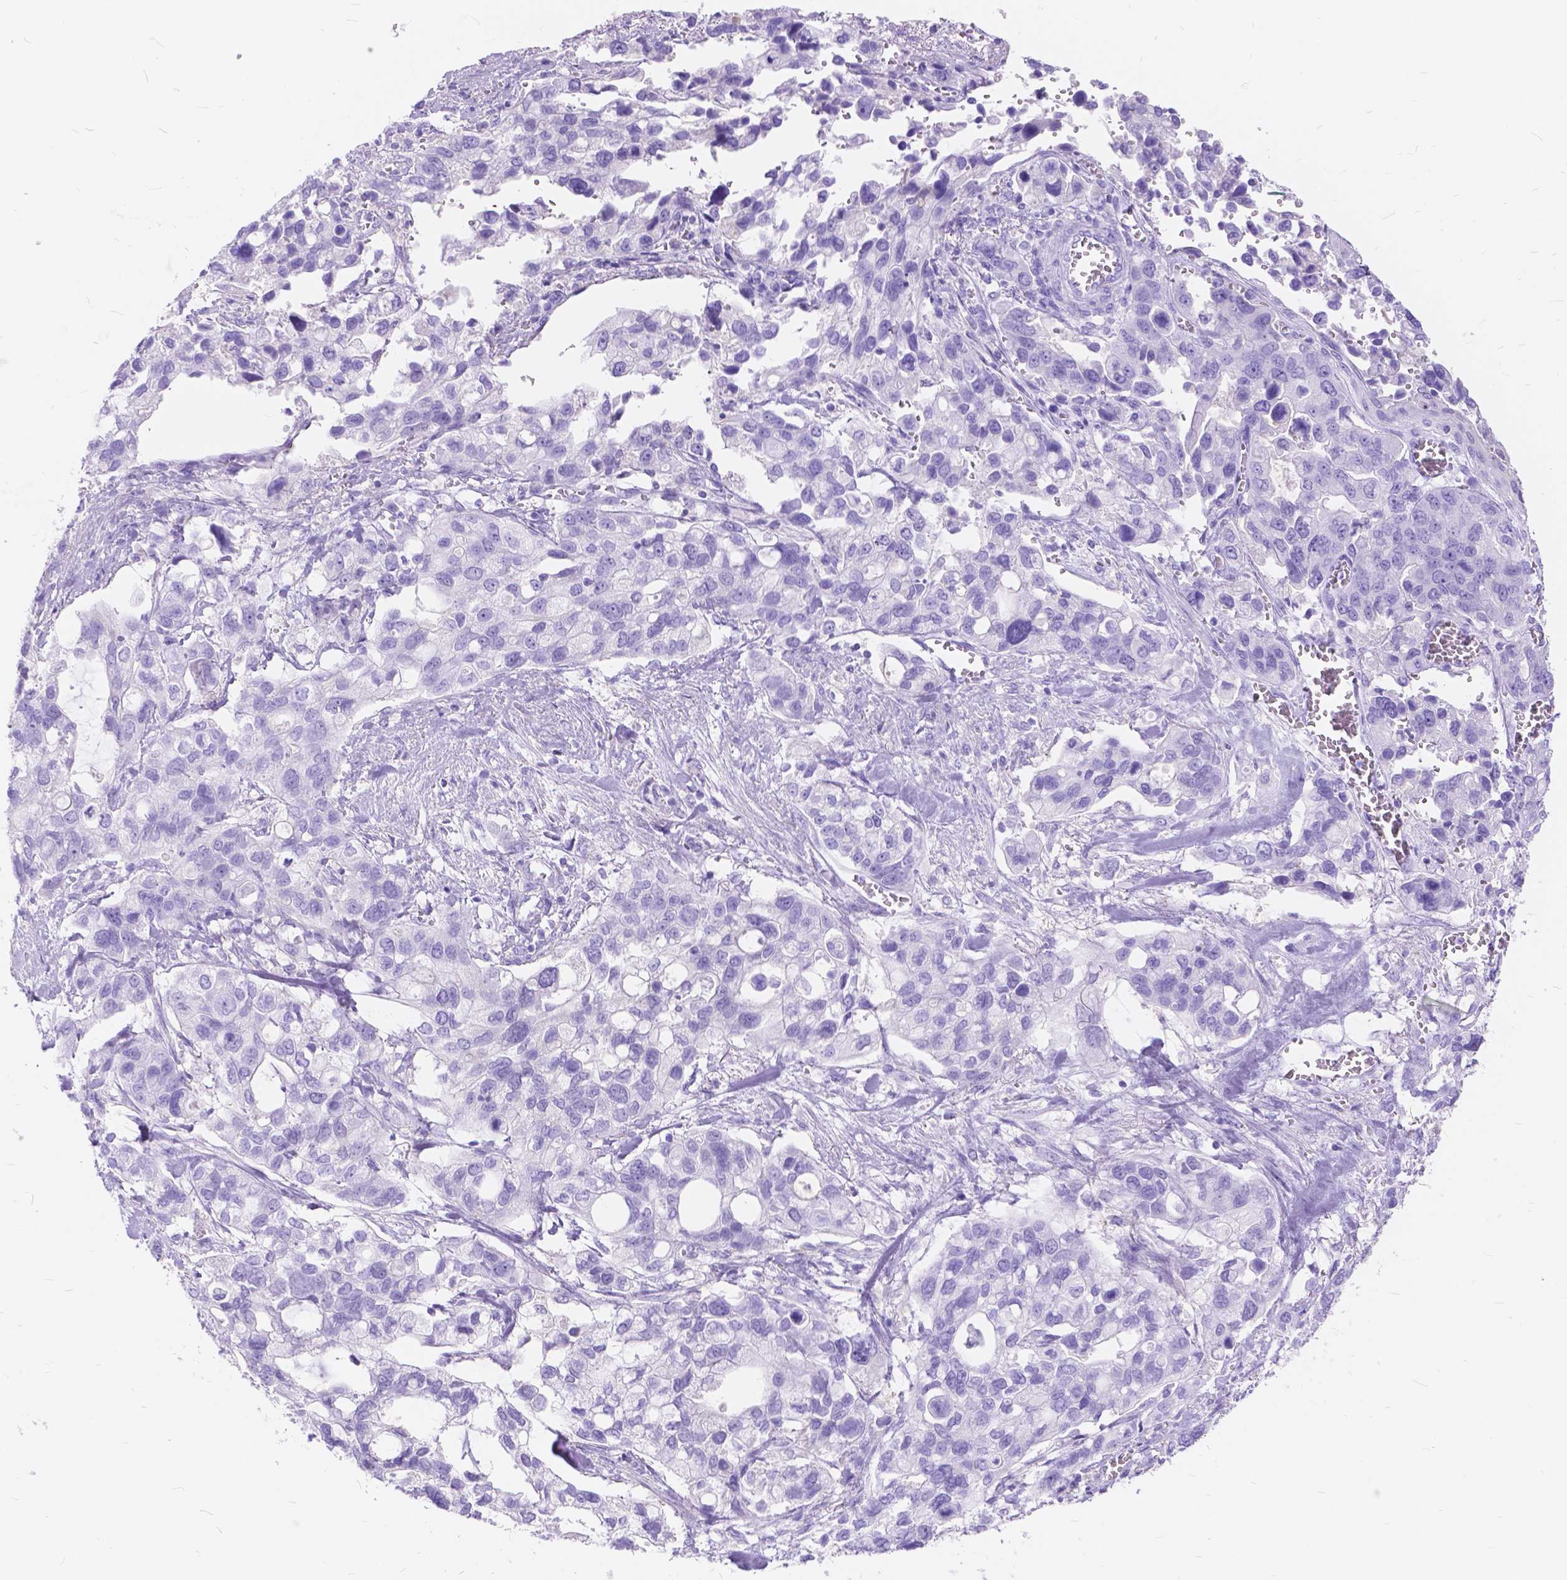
{"staining": {"intensity": "negative", "quantity": "none", "location": "none"}, "tissue": "stomach cancer", "cell_type": "Tumor cells", "image_type": "cancer", "snomed": [{"axis": "morphology", "description": "Adenocarcinoma, NOS"}, {"axis": "topography", "description": "Stomach, upper"}], "caption": "IHC histopathology image of adenocarcinoma (stomach) stained for a protein (brown), which exhibits no positivity in tumor cells.", "gene": "FOXL2", "patient": {"sex": "female", "age": 81}}